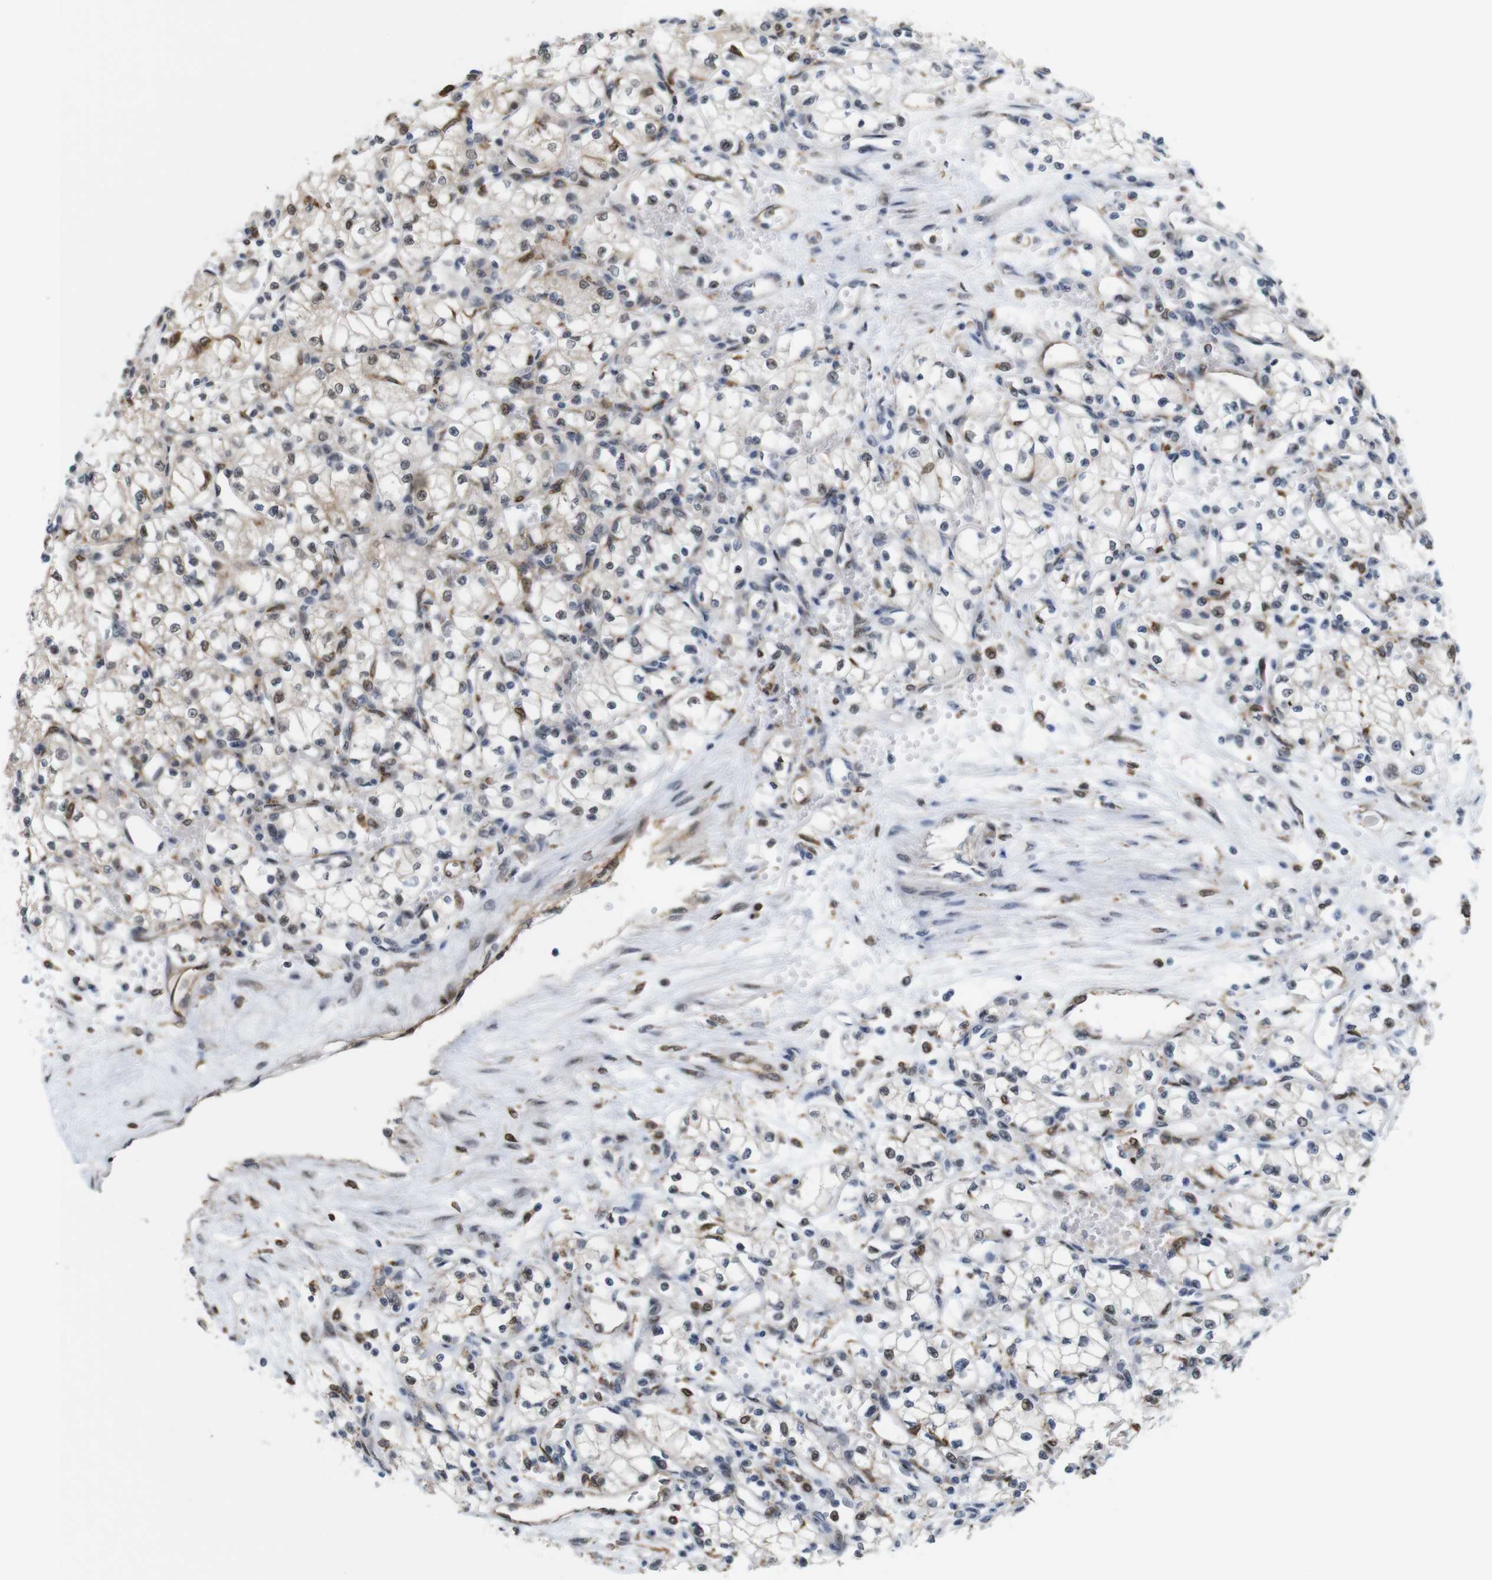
{"staining": {"intensity": "weak", "quantity": ">75%", "location": "cytoplasmic/membranous,nuclear"}, "tissue": "renal cancer", "cell_type": "Tumor cells", "image_type": "cancer", "snomed": [{"axis": "morphology", "description": "Normal tissue, NOS"}, {"axis": "morphology", "description": "Adenocarcinoma, NOS"}, {"axis": "topography", "description": "Kidney"}], "caption": "An immunohistochemistry (IHC) histopathology image of neoplastic tissue is shown. Protein staining in brown shows weak cytoplasmic/membranous and nuclear positivity in renal adenocarcinoma within tumor cells.", "gene": "PNMA8A", "patient": {"sex": "male", "age": 59}}